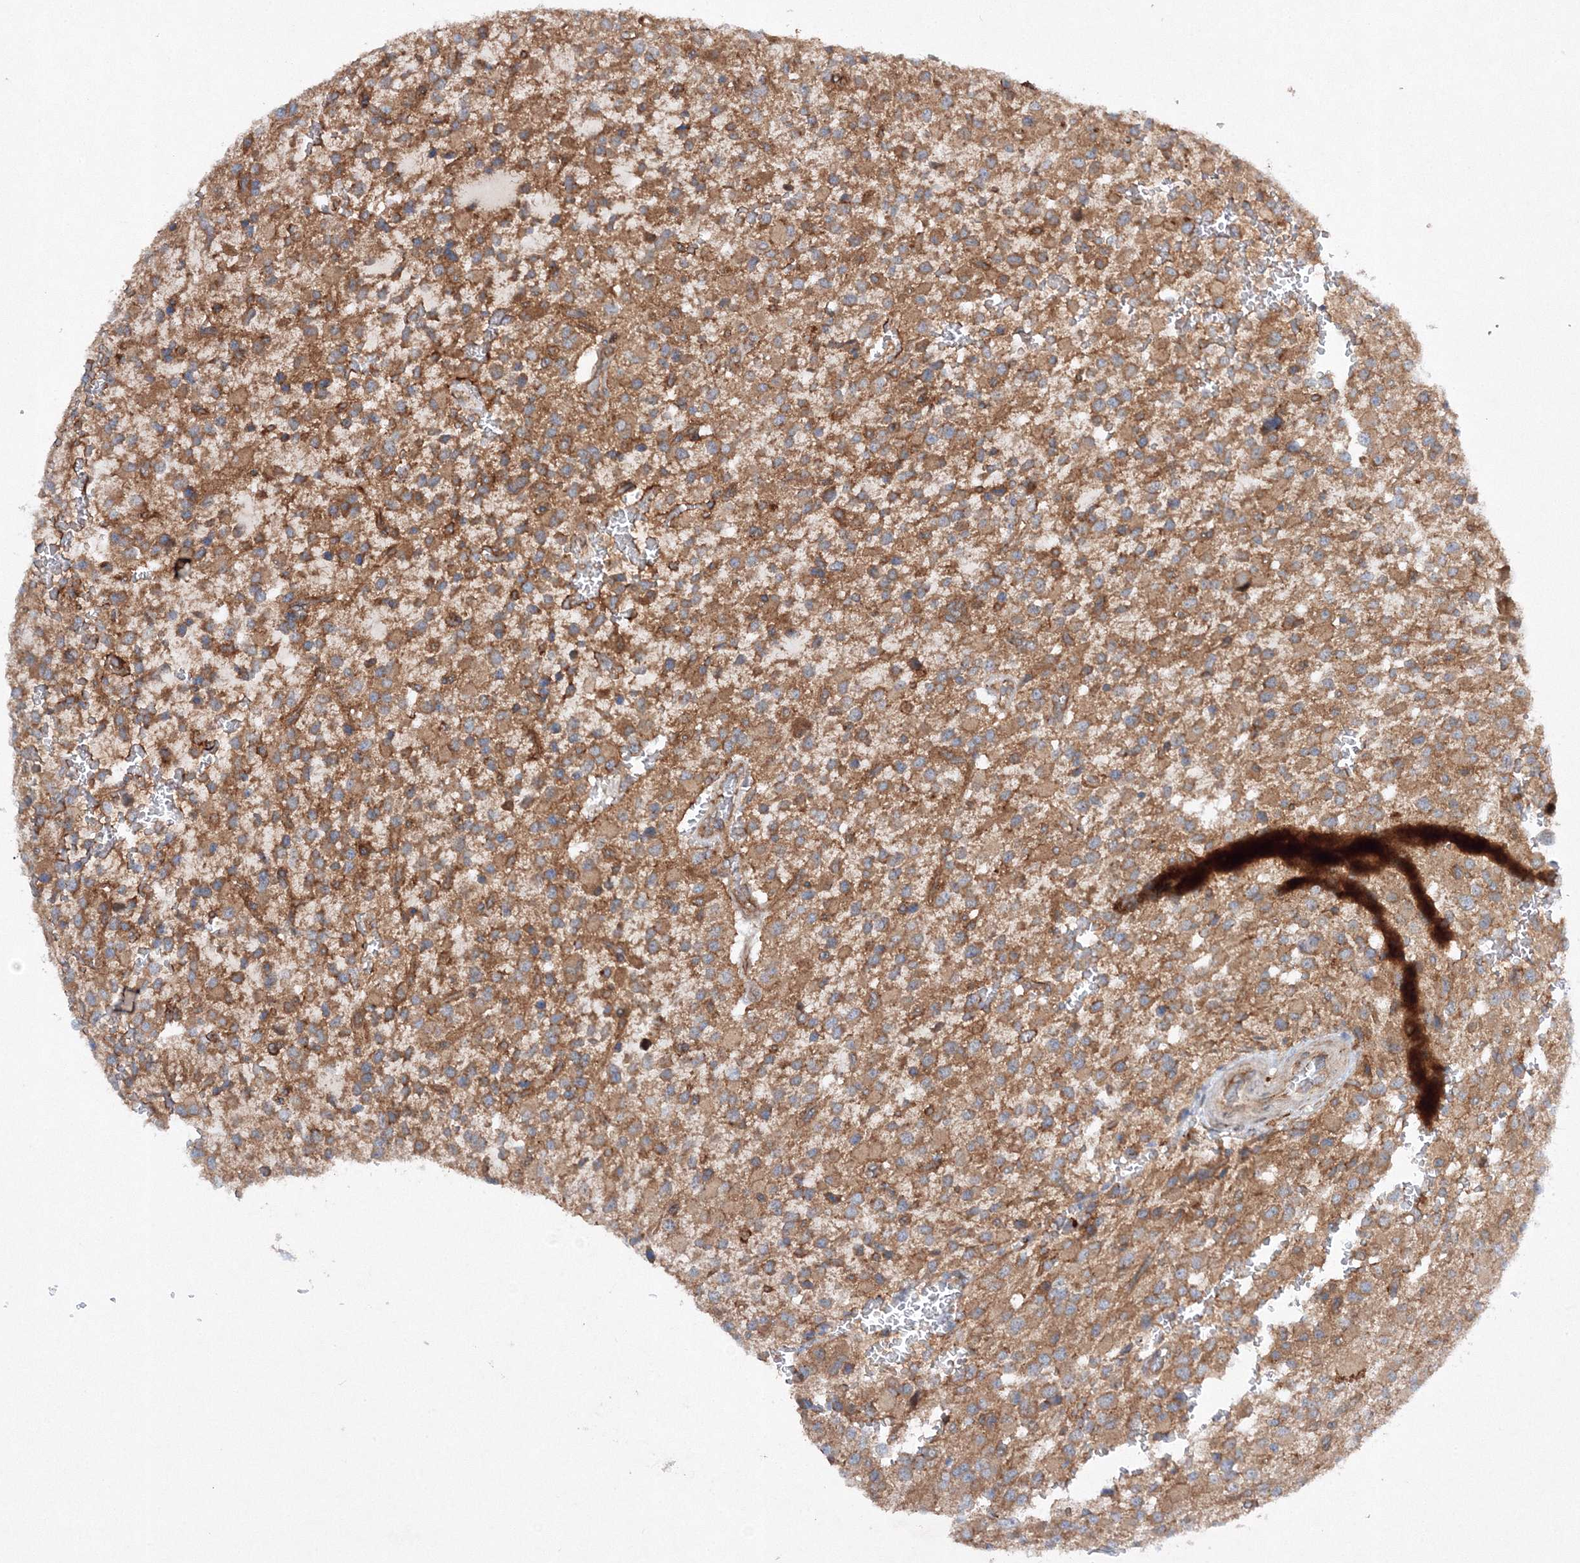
{"staining": {"intensity": "moderate", "quantity": ">75%", "location": "cytoplasmic/membranous"}, "tissue": "glioma", "cell_type": "Tumor cells", "image_type": "cancer", "snomed": [{"axis": "morphology", "description": "Glioma, malignant, High grade"}, {"axis": "topography", "description": "Brain"}], "caption": "Protein expression analysis of human glioma reveals moderate cytoplasmic/membranous positivity in about >75% of tumor cells.", "gene": "SLC36A1", "patient": {"sex": "male", "age": 34}}